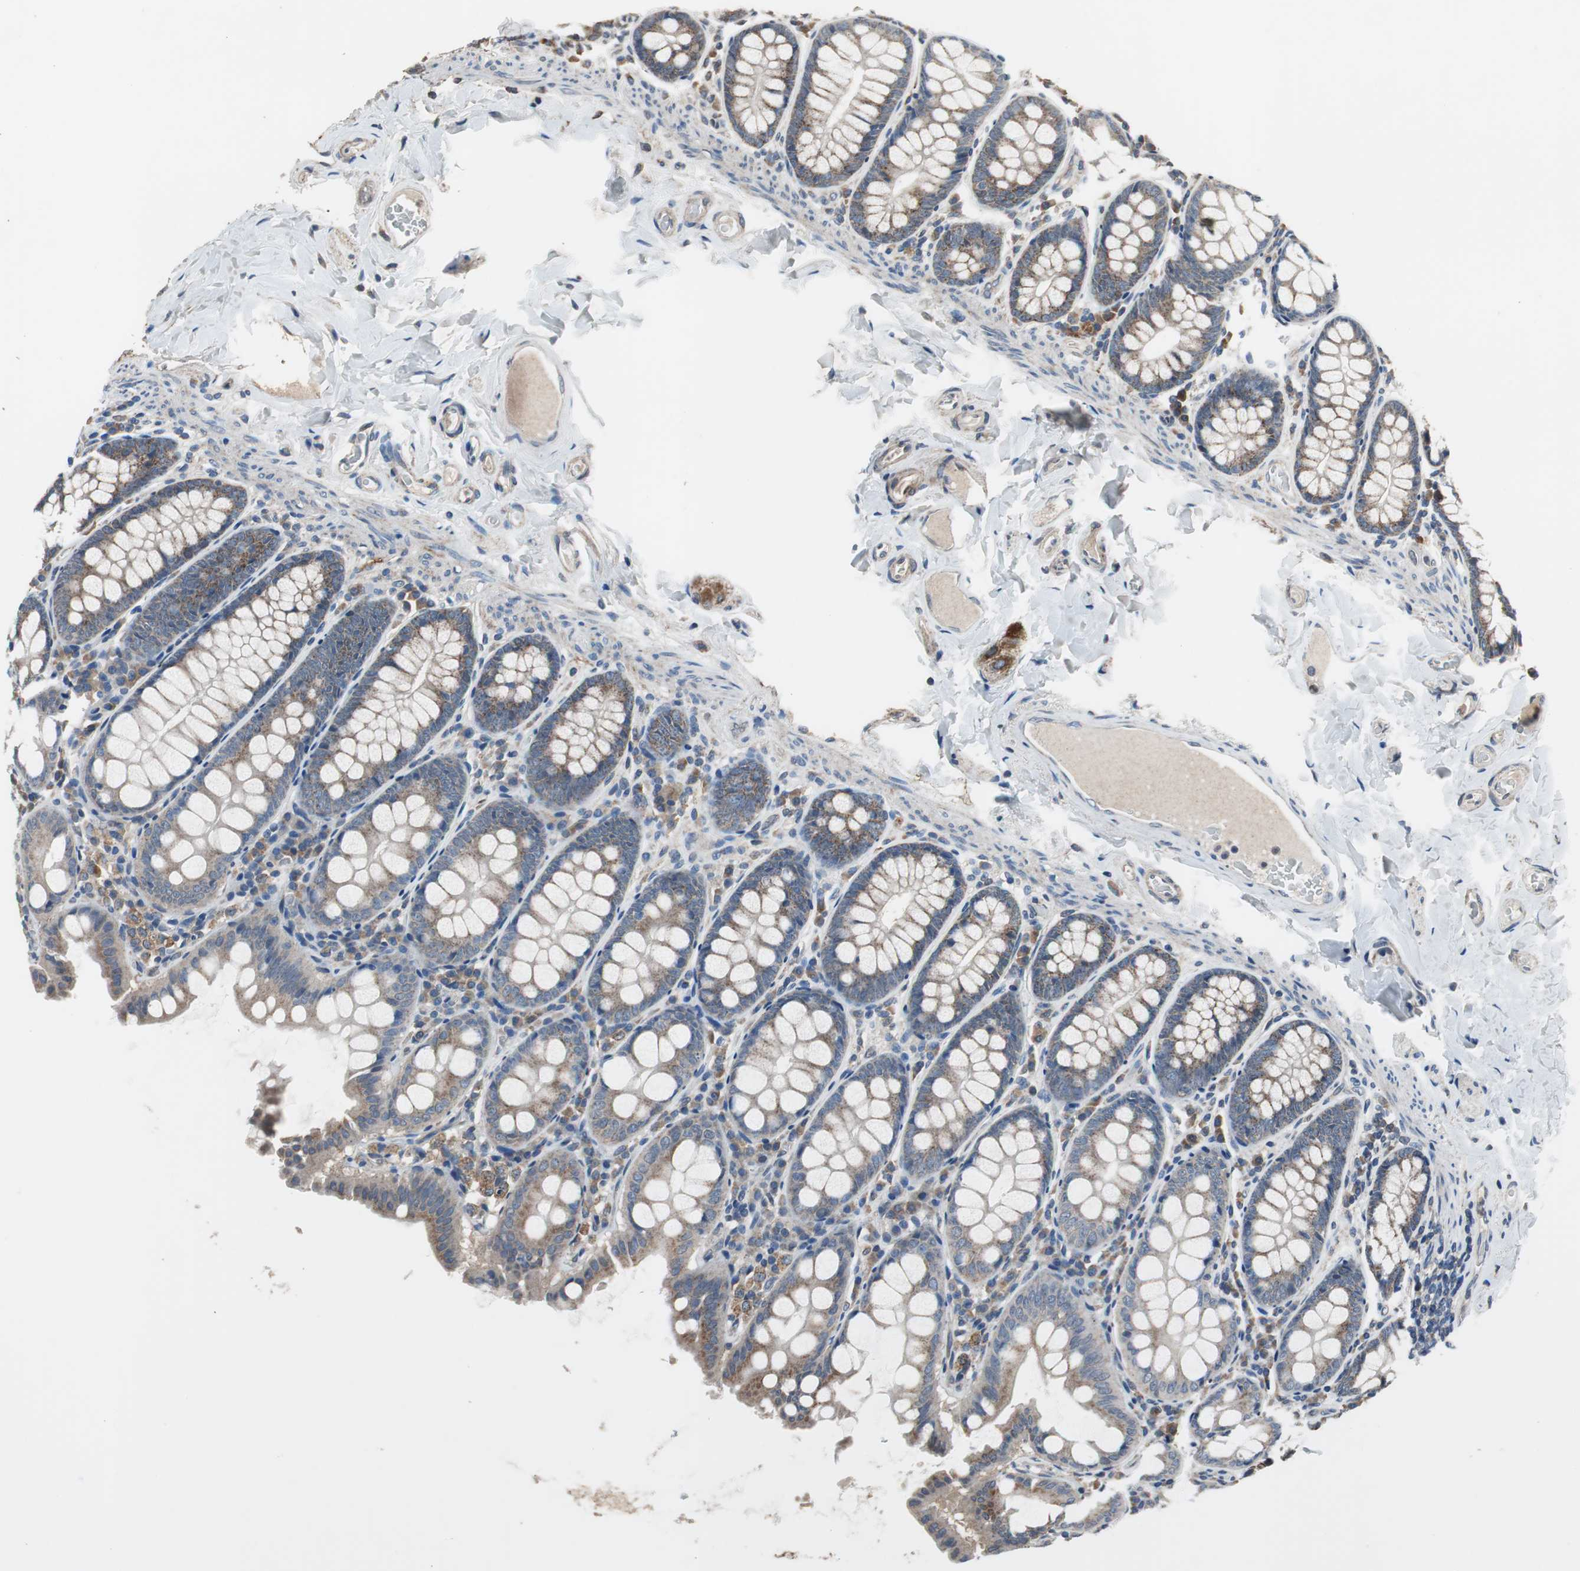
{"staining": {"intensity": "weak", "quantity": "25%-75%", "location": "cytoplasmic/membranous"}, "tissue": "colon", "cell_type": "Endothelial cells", "image_type": "normal", "snomed": [{"axis": "morphology", "description": "Normal tissue, NOS"}, {"axis": "topography", "description": "Colon"}], "caption": "The image demonstrates a brown stain indicating the presence of a protein in the cytoplasmic/membranous of endothelial cells in colon. (Stains: DAB (3,3'-diaminobenzidine) in brown, nuclei in blue, Microscopy: brightfield microscopy at high magnification).", "gene": "PI4KB", "patient": {"sex": "female", "age": 61}}